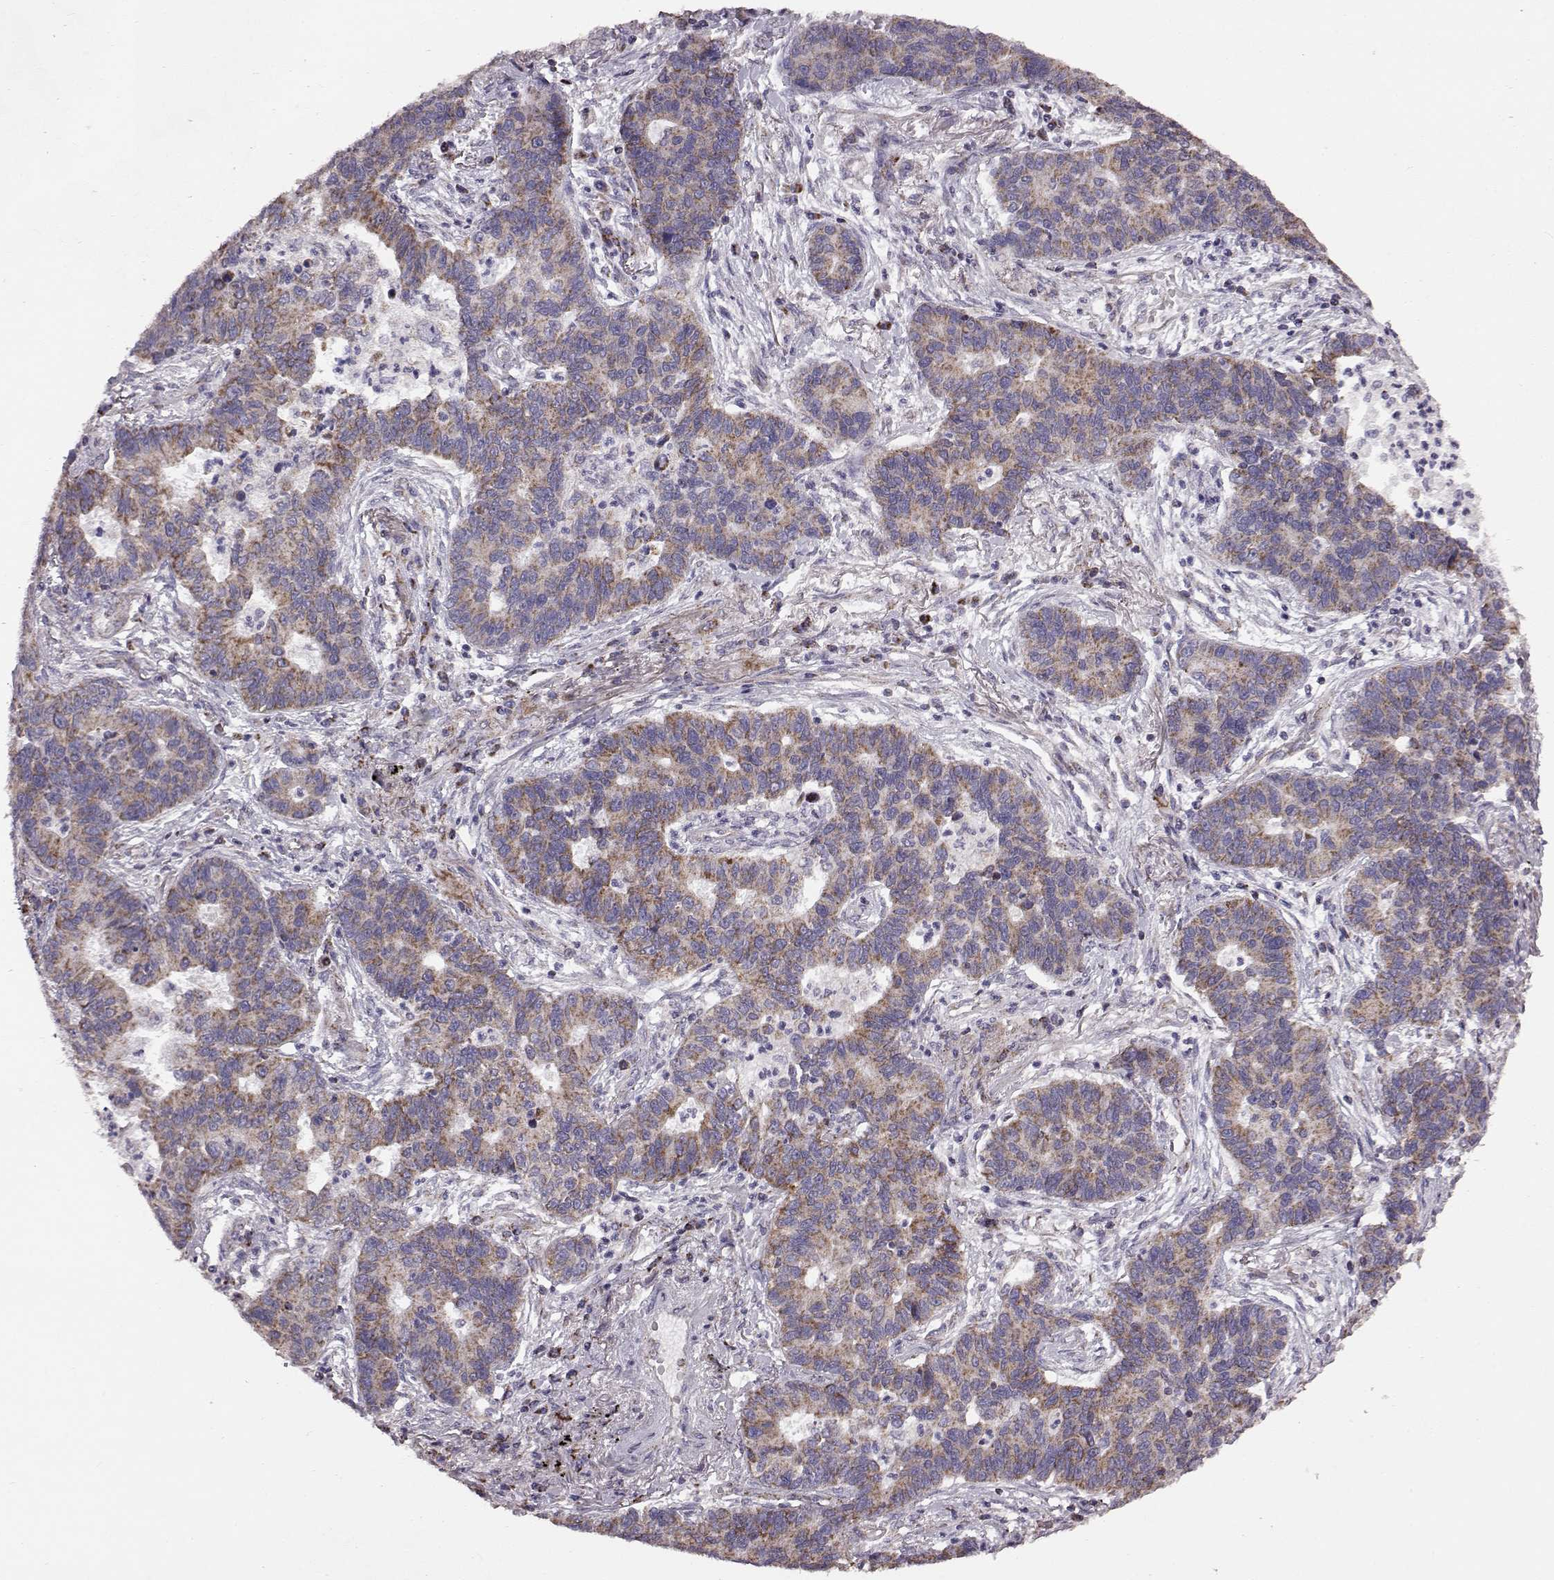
{"staining": {"intensity": "moderate", "quantity": ">75%", "location": "cytoplasmic/membranous"}, "tissue": "lung cancer", "cell_type": "Tumor cells", "image_type": "cancer", "snomed": [{"axis": "morphology", "description": "Adenocarcinoma, NOS"}, {"axis": "topography", "description": "Lung"}], "caption": "This image exhibits immunohistochemistry staining of human lung cancer, with medium moderate cytoplasmic/membranous positivity in approximately >75% of tumor cells.", "gene": "FAM8A1", "patient": {"sex": "female", "age": 57}}